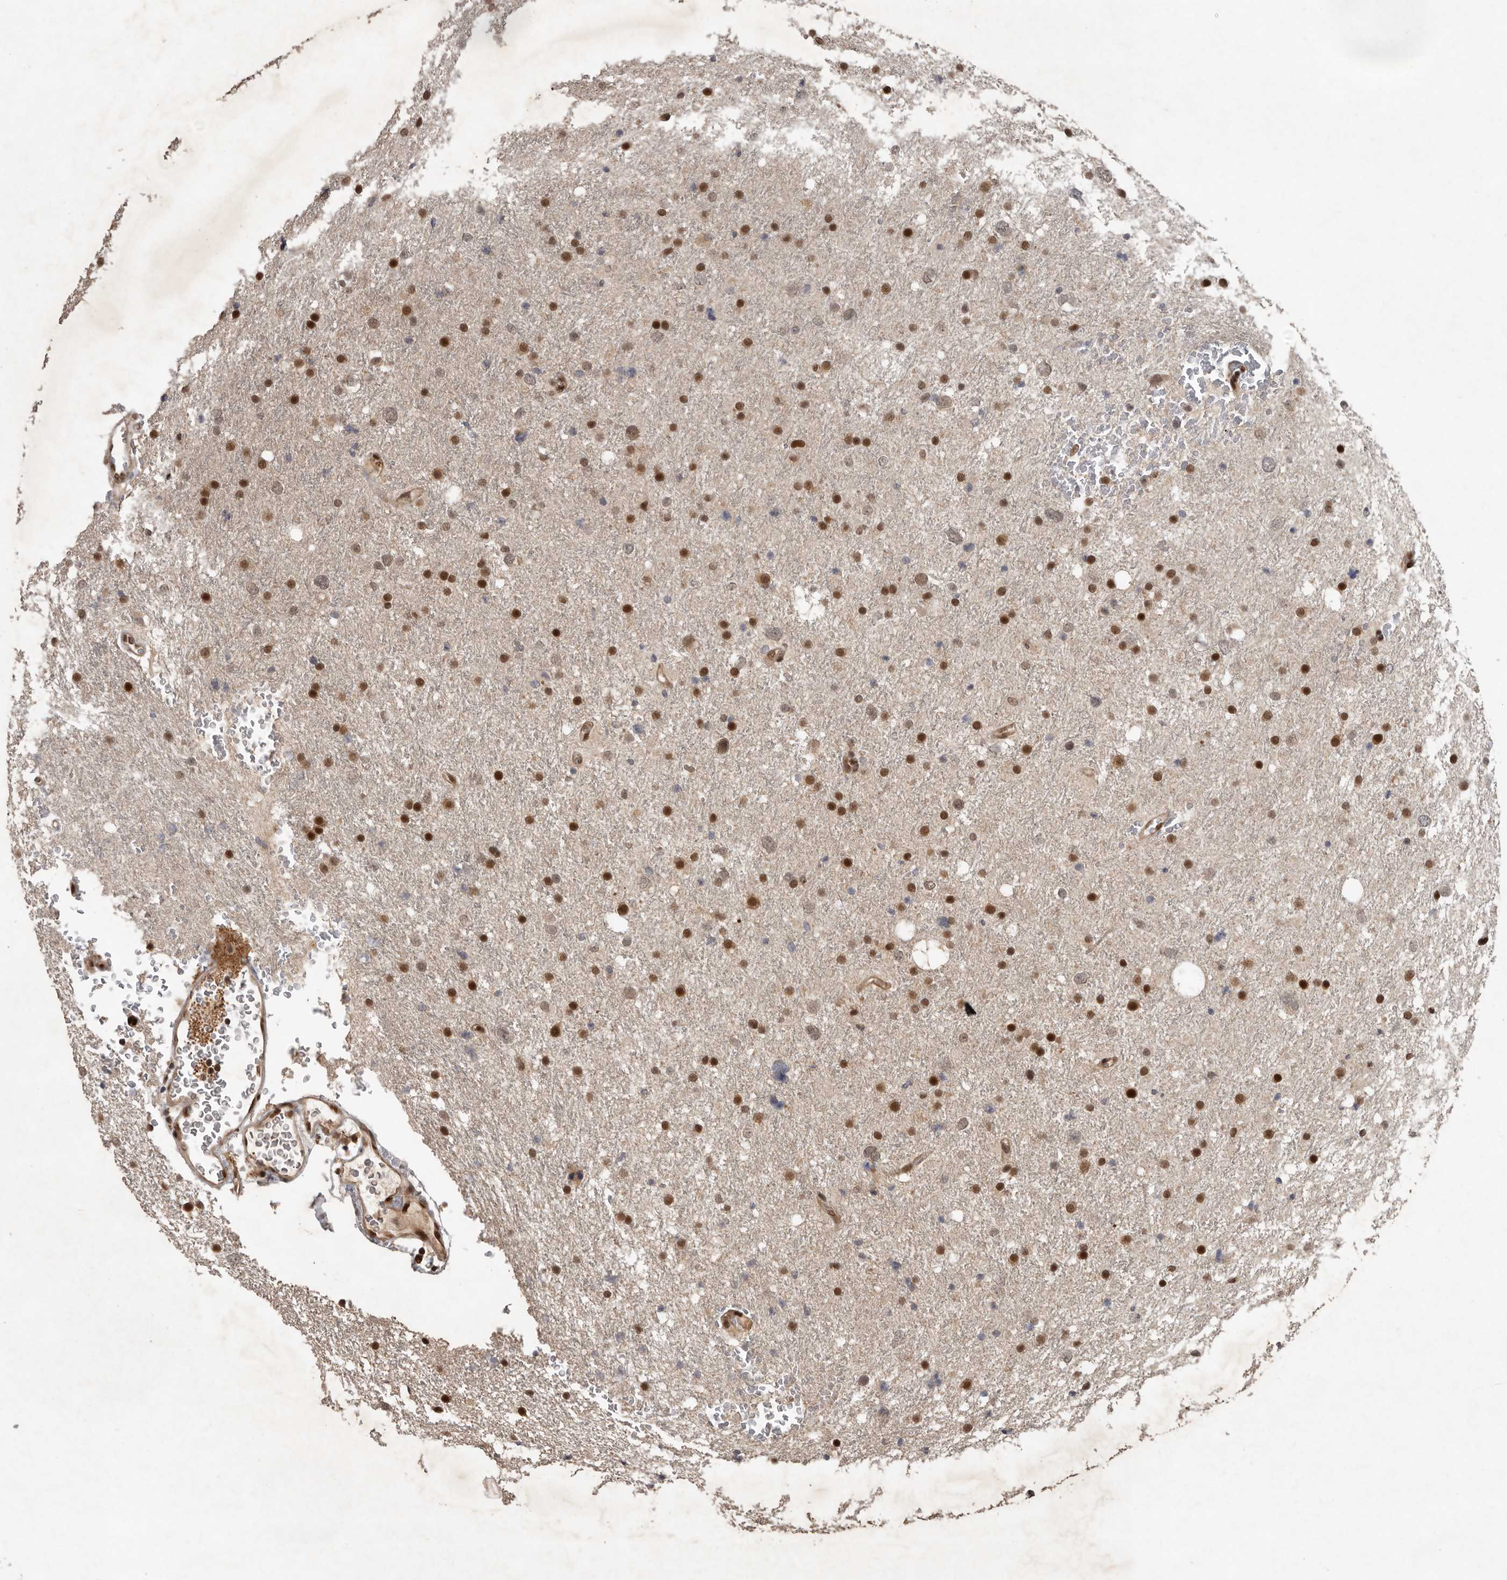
{"staining": {"intensity": "weak", "quantity": ">75%", "location": "nuclear"}, "tissue": "glioma", "cell_type": "Tumor cells", "image_type": "cancer", "snomed": [{"axis": "morphology", "description": "Glioma, malignant, Low grade"}, {"axis": "topography", "description": "Brain"}], "caption": "Brown immunohistochemical staining in malignant glioma (low-grade) reveals weak nuclear positivity in approximately >75% of tumor cells.", "gene": "CDC27", "patient": {"sex": "female", "age": 37}}